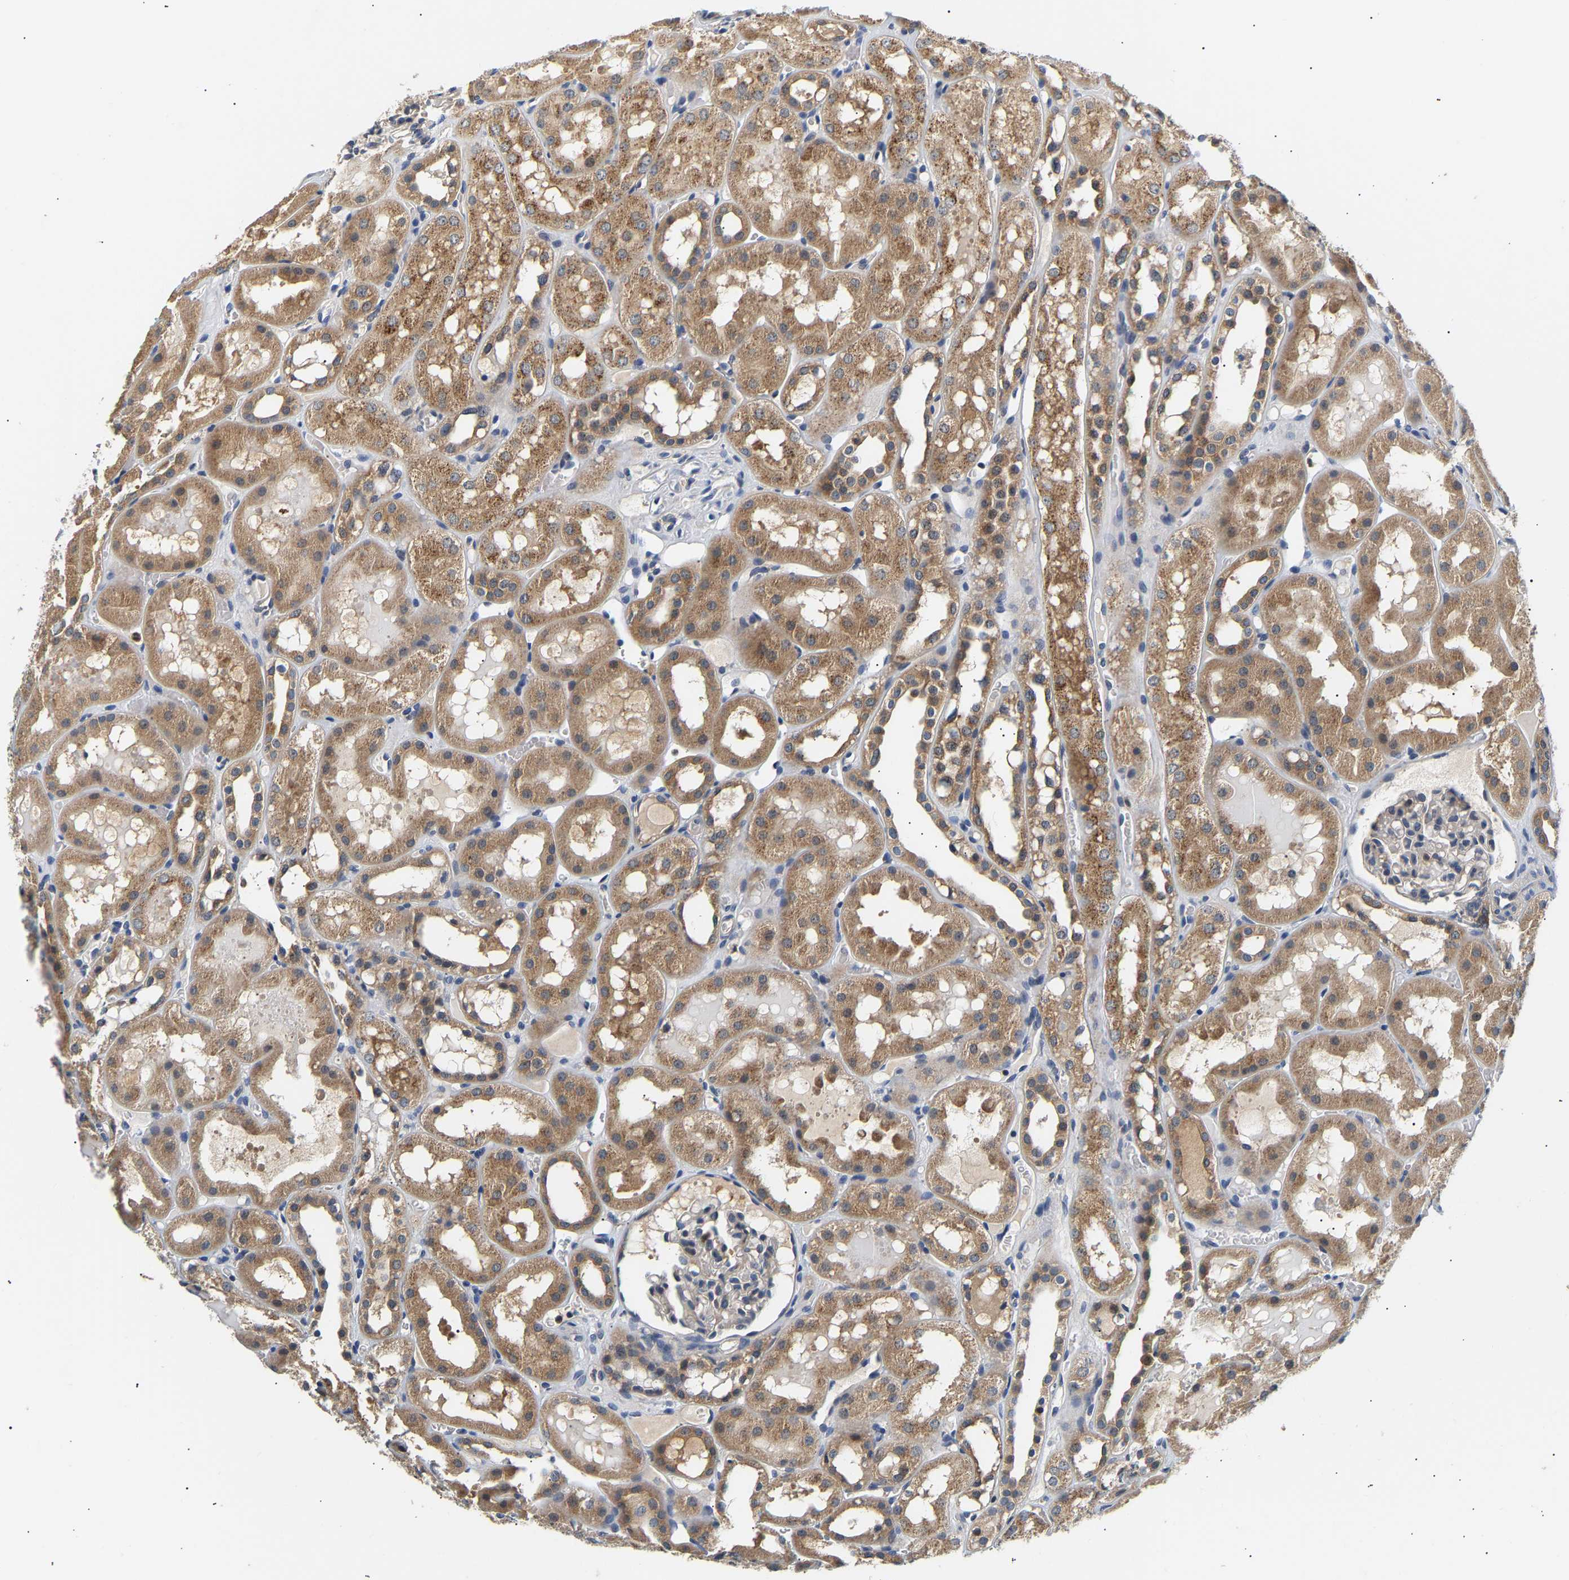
{"staining": {"intensity": "negative", "quantity": "none", "location": "none"}, "tissue": "kidney", "cell_type": "Cells in glomeruli", "image_type": "normal", "snomed": [{"axis": "morphology", "description": "Normal tissue, NOS"}, {"axis": "topography", "description": "Kidney"}, {"axis": "topography", "description": "Urinary bladder"}], "caption": "An image of kidney stained for a protein displays no brown staining in cells in glomeruli.", "gene": "PPID", "patient": {"sex": "male", "age": 16}}